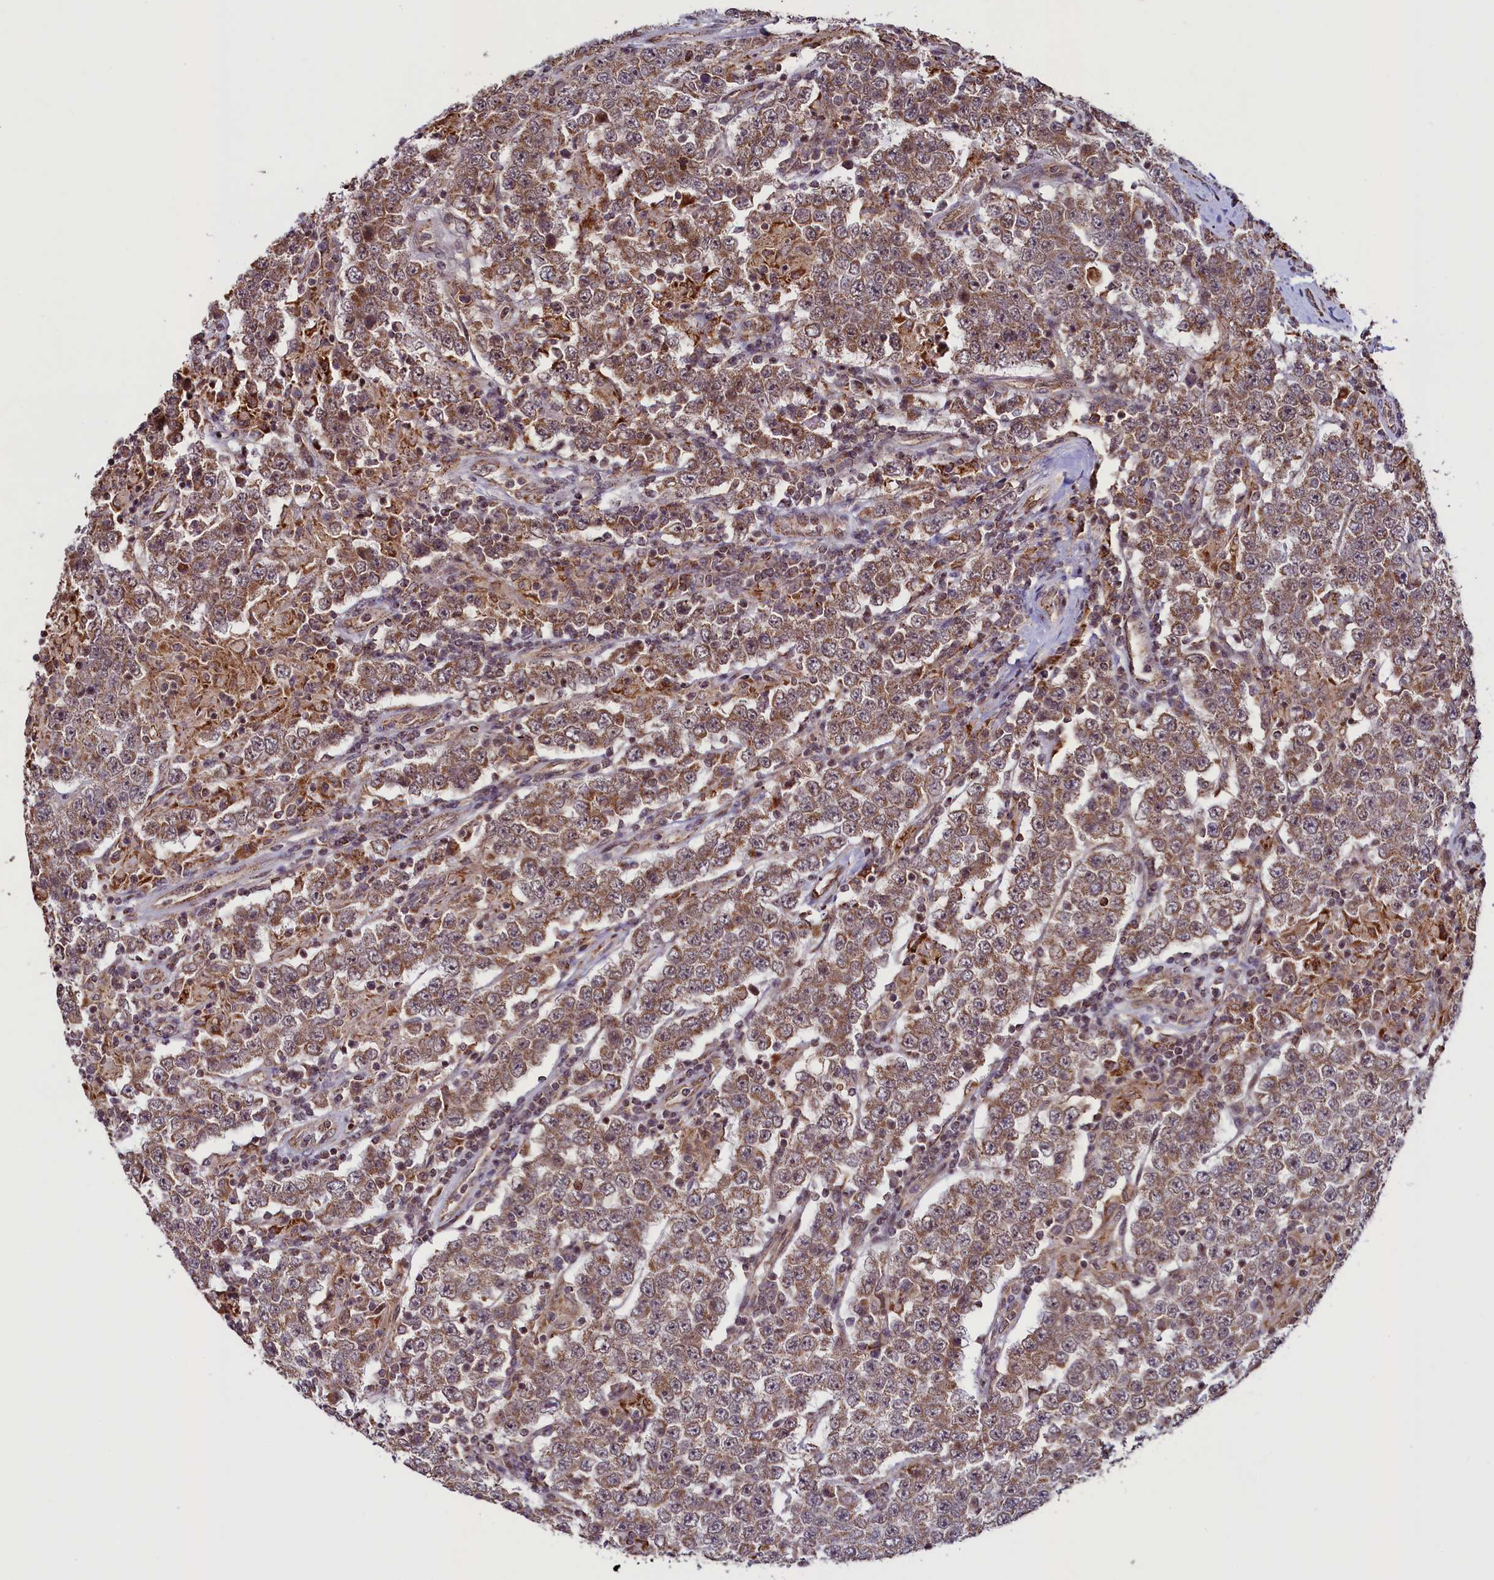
{"staining": {"intensity": "moderate", "quantity": ">75%", "location": "cytoplasmic/membranous"}, "tissue": "testis cancer", "cell_type": "Tumor cells", "image_type": "cancer", "snomed": [{"axis": "morphology", "description": "Normal tissue, NOS"}, {"axis": "morphology", "description": "Urothelial carcinoma, High grade"}, {"axis": "morphology", "description": "Seminoma, NOS"}, {"axis": "morphology", "description": "Carcinoma, Embryonal, NOS"}, {"axis": "topography", "description": "Urinary bladder"}, {"axis": "topography", "description": "Testis"}], "caption": "A photomicrograph showing moderate cytoplasmic/membranous staining in about >75% of tumor cells in testis cancer, as visualized by brown immunohistochemical staining.", "gene": "ZNF577", "patient": {"sex": "male", "age": 41}}